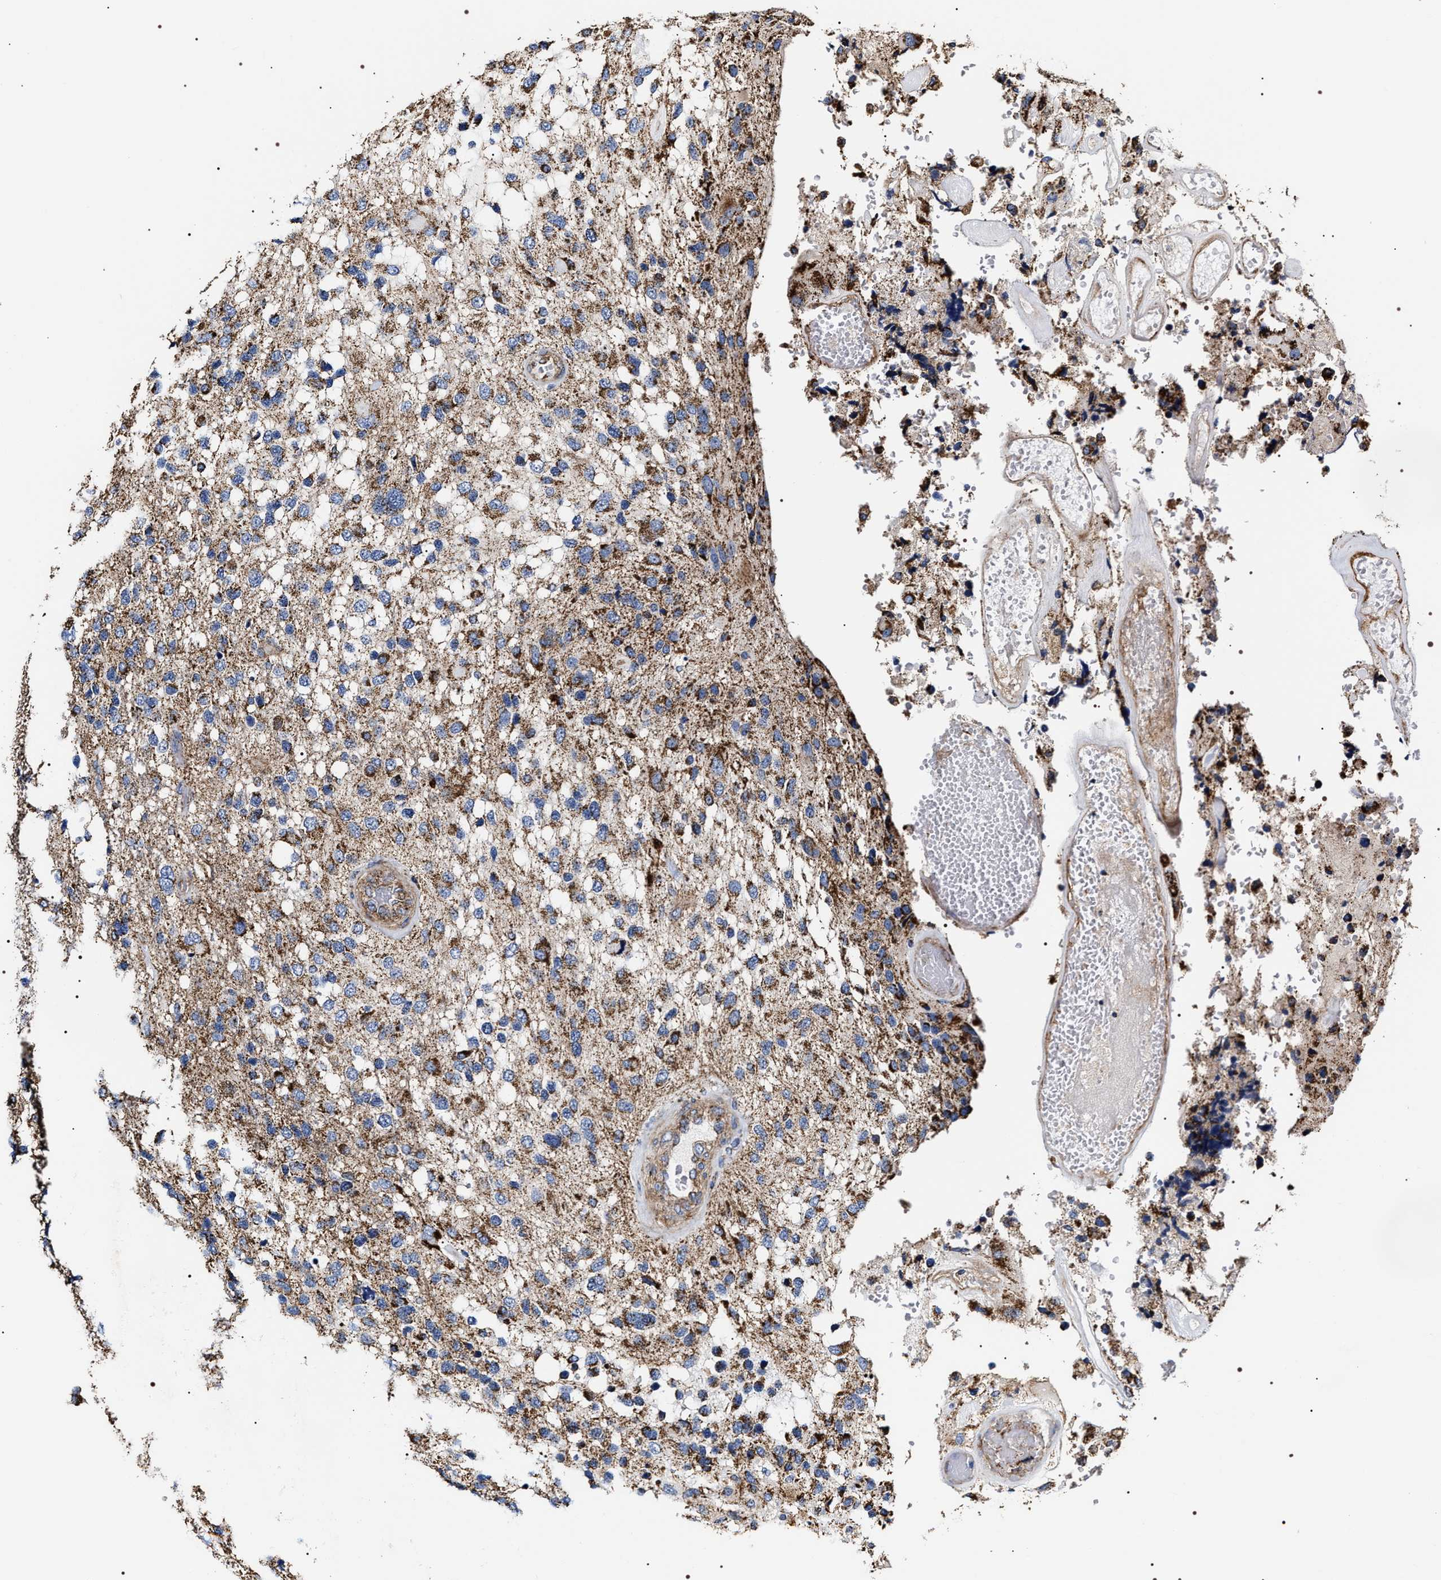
{"staining": {"intensity": "strong", "quantity": "25%-75%", "location": "cytoplasmic/membranous"}, "tissue": "glioma", "cell_type": "Tumor cells", "image_type": "cancer", "snomed": [{"axis": "morphology", "description": "Glioma, malignant, High grade"}, {"axis": "topography", "description": "Brain"}], "caption": "High-magnification brightfield microscopy of malignant glioma (high-grade) stained with DAB (3,3'-diaminobenzidine) (brown) and counterstained with hematoxylin (blue). tumor cells exhibit strong cytoplasmic/membranous staining is seen in about25%-75% of cells.", "gene": "COG5", "patient": {"sex": "female", "age": 58}}